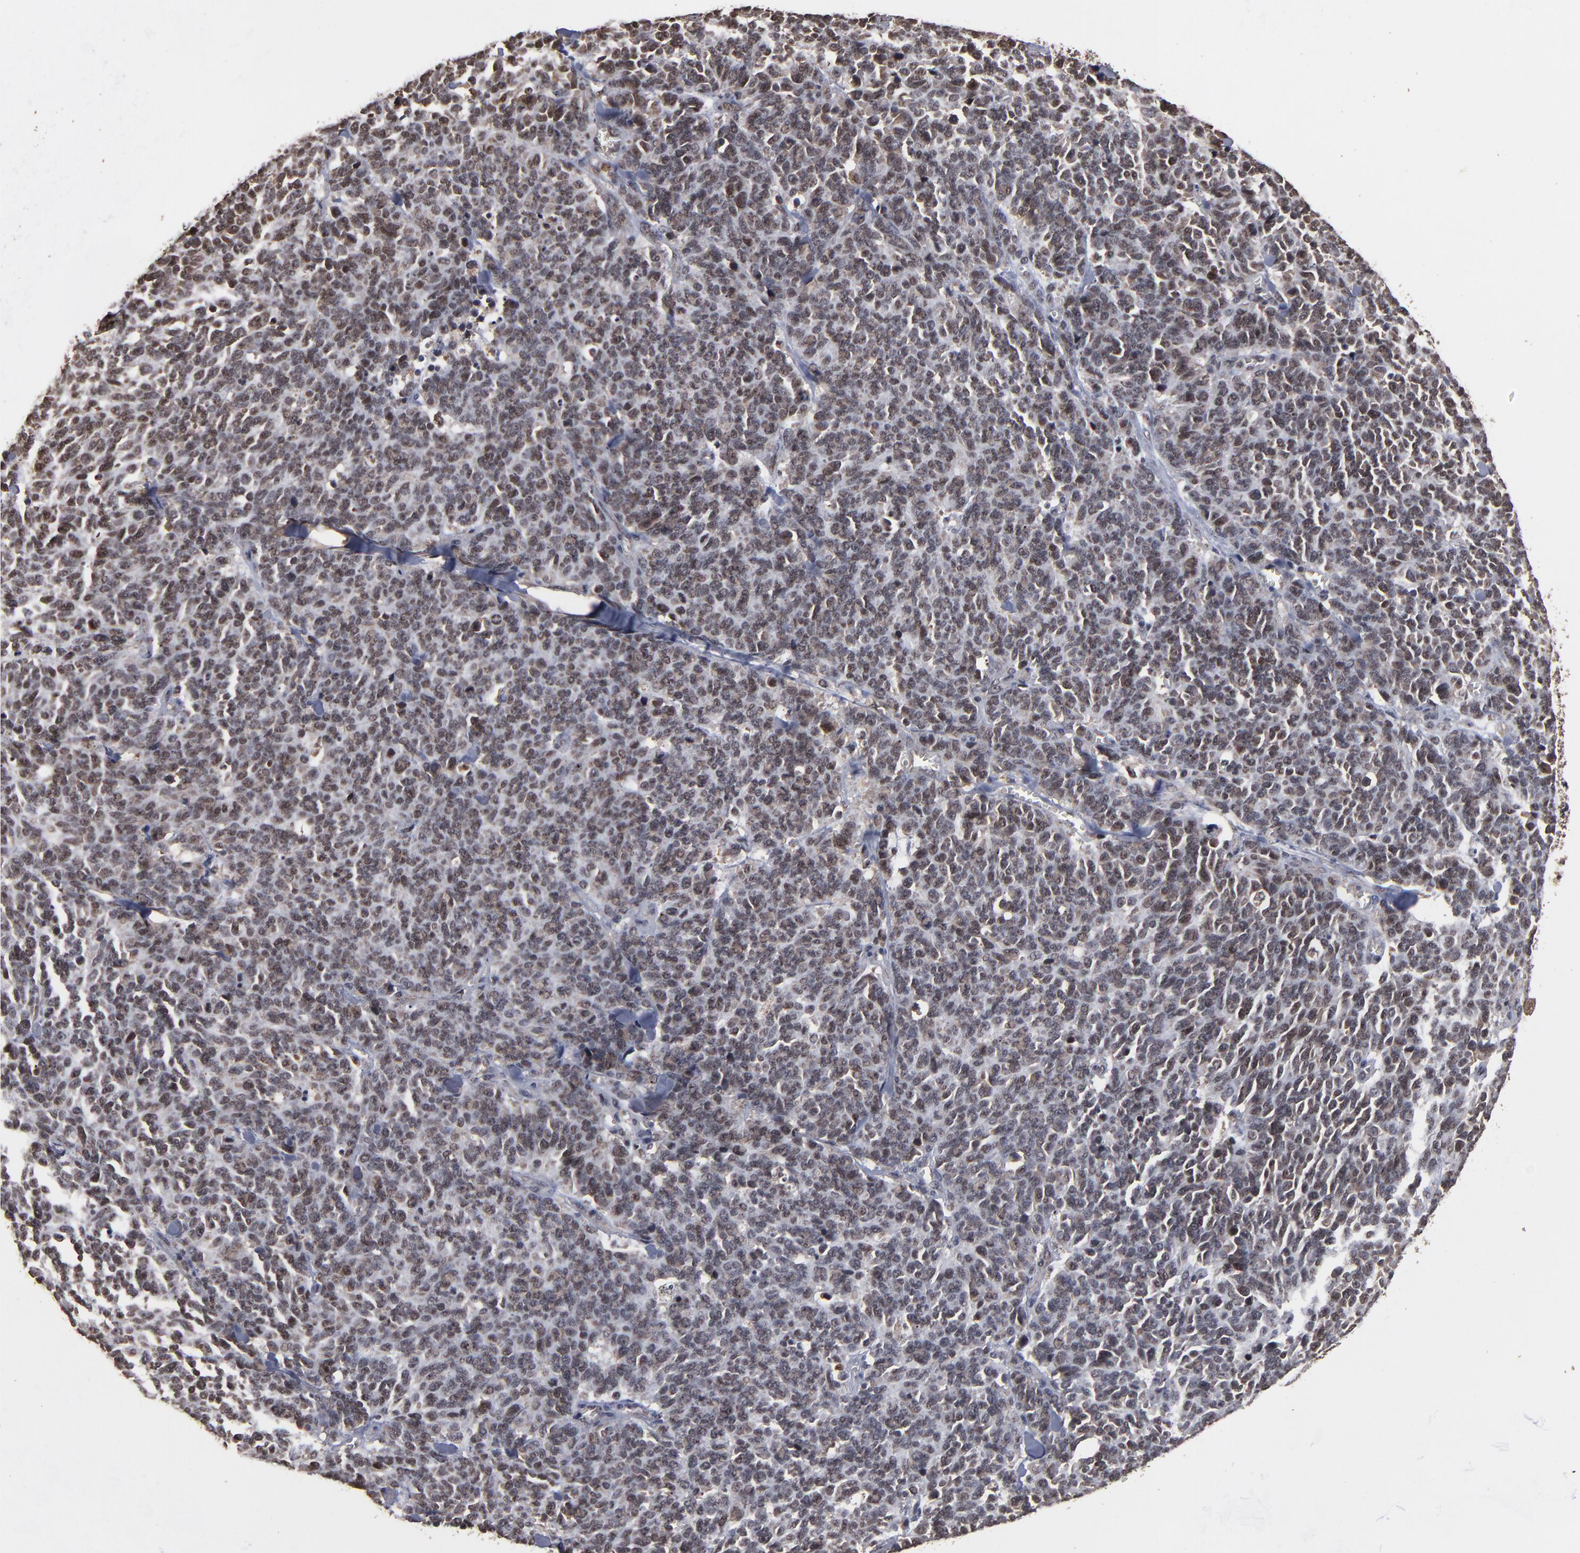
{"staining": {"intensity": "weak", "quantity": ">75%", "location": "cytoplasmic/membranous,nuclear"}, "tissue": "lung cancer", "cell_type": "Tumor cells", "image_type": "cancer", "snomed": [{"axis": "morphology", "description": "Neoplasm, malignant, NOS"}, {"axis": "topography", "description": "Lung"}], "caption": "A micrograph of lung cancer stained for a protein shows weak cytoplasmic/membranous and nuclear brown staining in tumor cells.", "gene": "NXF2B", "patient": {"sex": "female", "age": 58}}